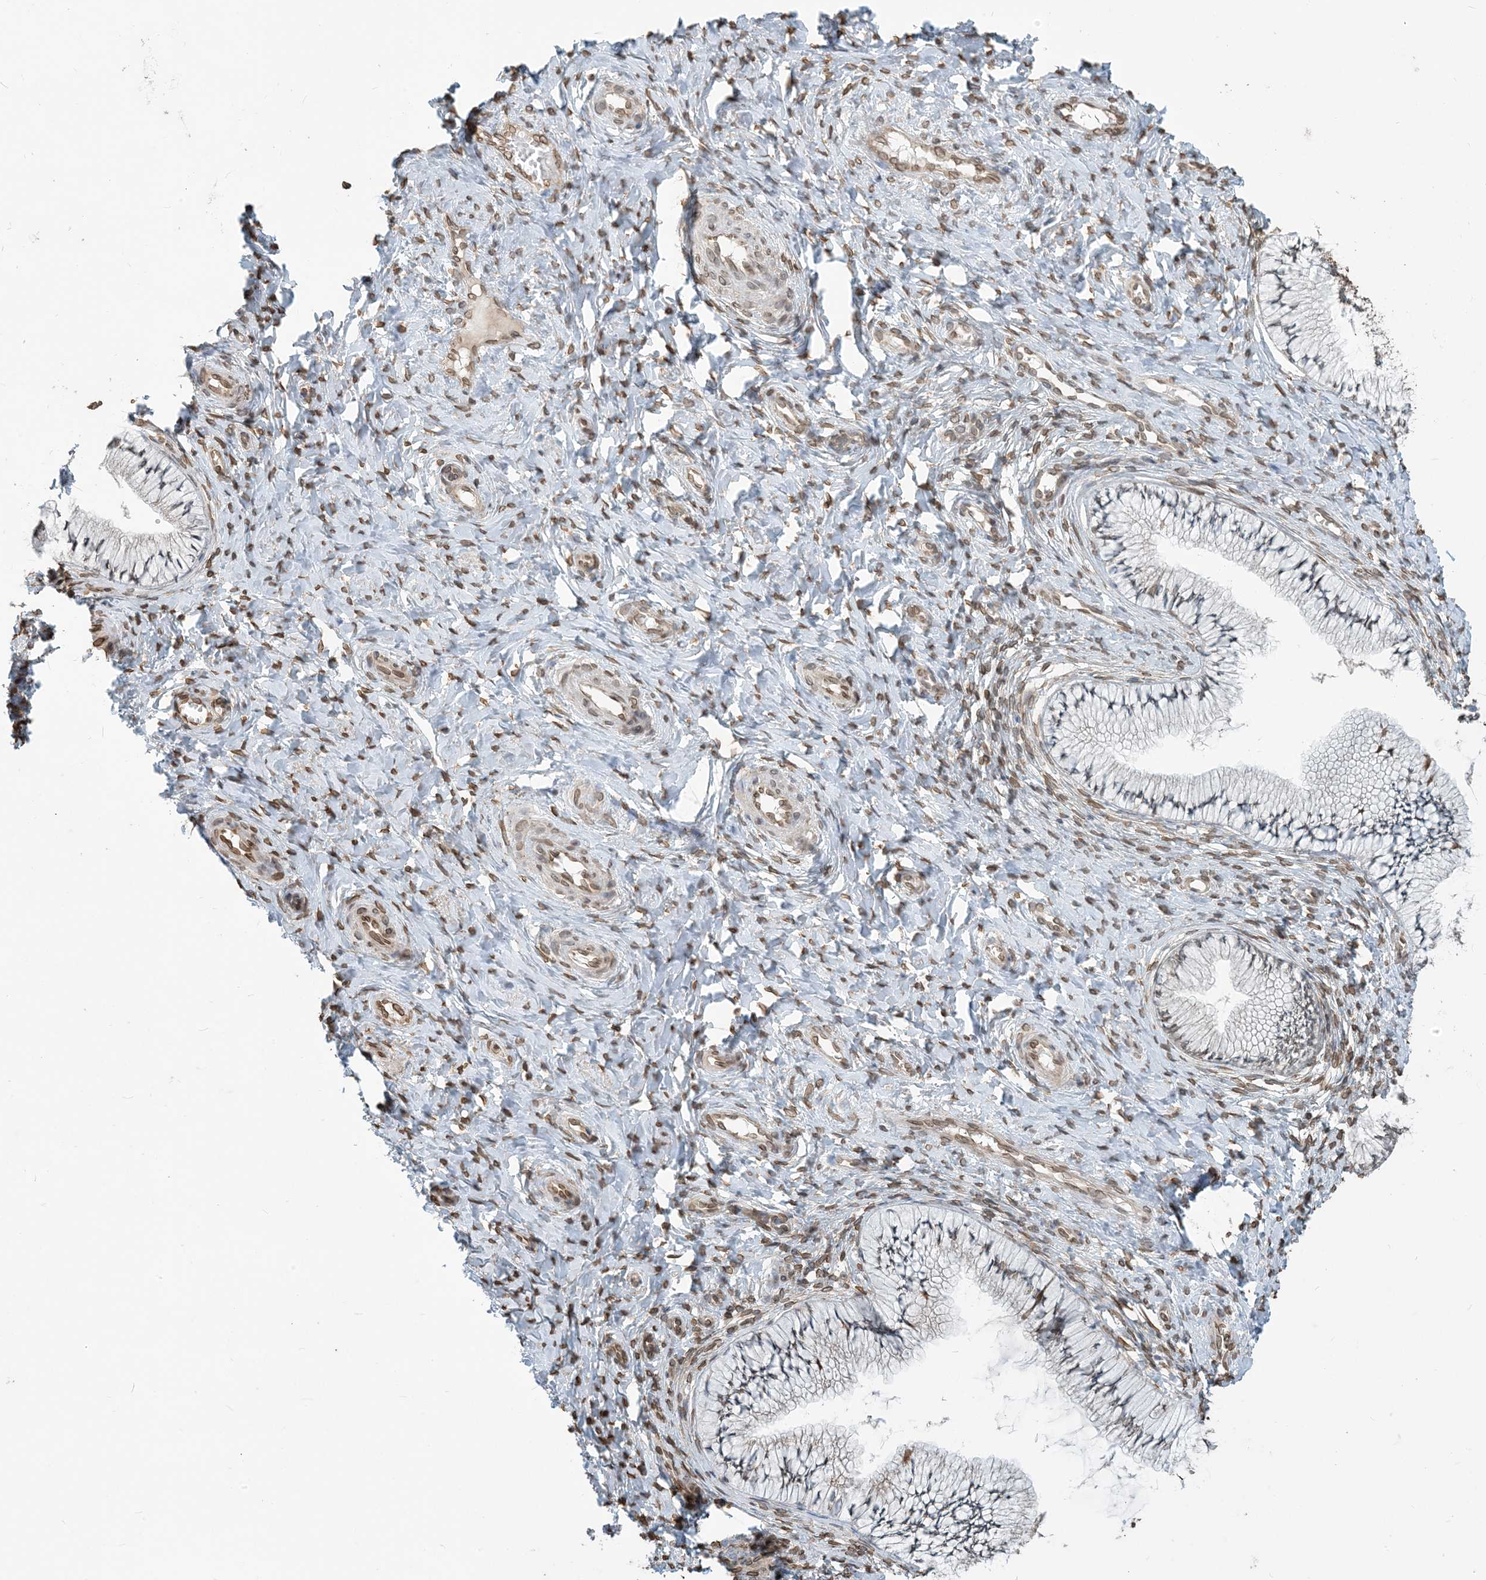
{"staining": {"intensity": "negative", "quantity": "none", "location": "none"}, "tissue": "cervix", "cell_type": "Glandular cells", "image_type": "normal", "snomed": [{"axis": "morphology", "description": "Normal tissue, NOS"}, {"axis": "topography", "description": "Cervix"}], "caption": "Immunohistochemistry (IHC) image of normal cervix stained for a protein (brown), which exhibits no expression in glandular cells.", "gene": "WWP1", "patient": {"sex": "female", "age": 36}}